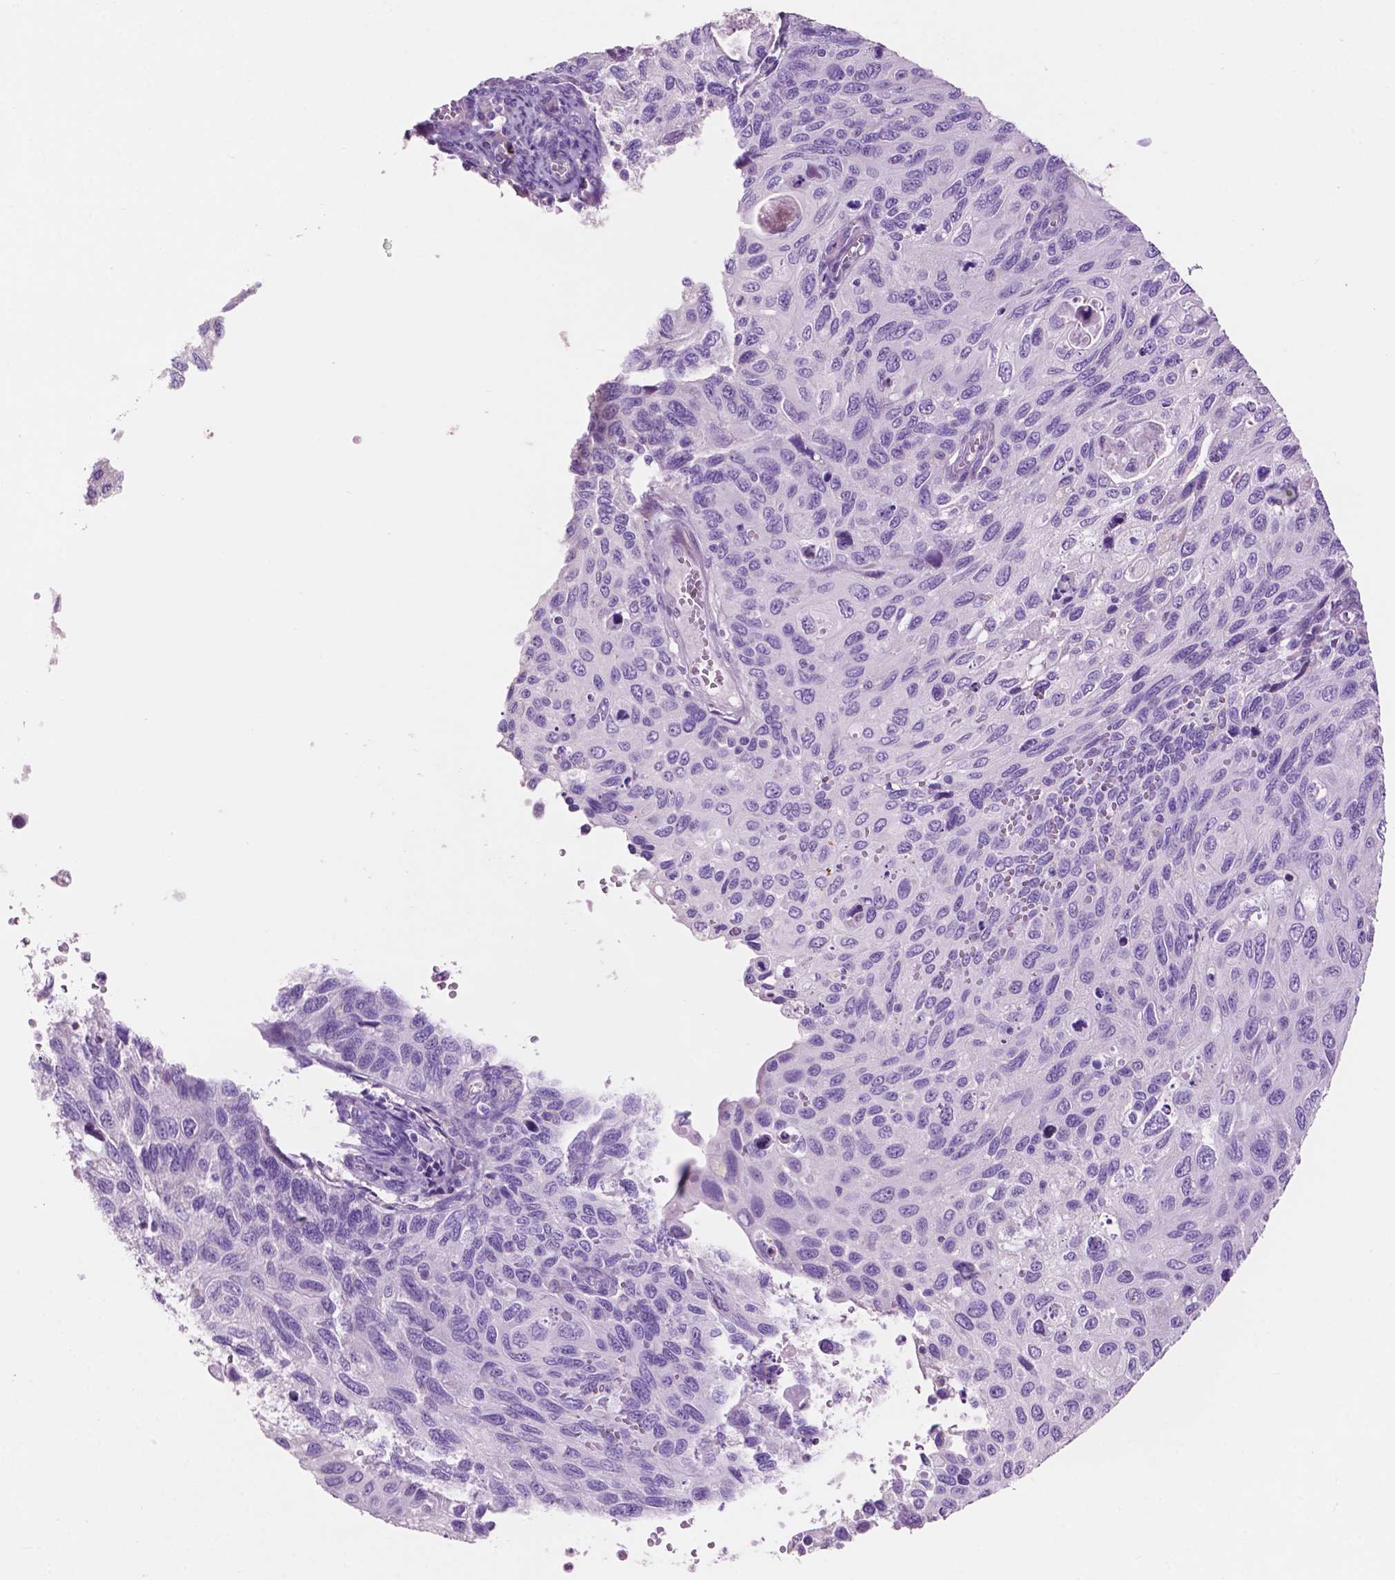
{"staining": {"intensity": "negative", "quantity": "none", "location": "none"}, "tissue": "cervical cancer", "cell_type": "Tumor cells", "image_type": "cancer", "snomed": [{"axis": "morphology", "description": "Squamous cell carcinoma, NOS"}, {"axis": "topography", "description": "Cervix"}], "caption": "This is an immunohistochemistry image of cervical squamous cell carcinoma. There is no staining in tumor cells.", "gene": "CLDN17", "patient": {"sex": "female", "age": 70}}